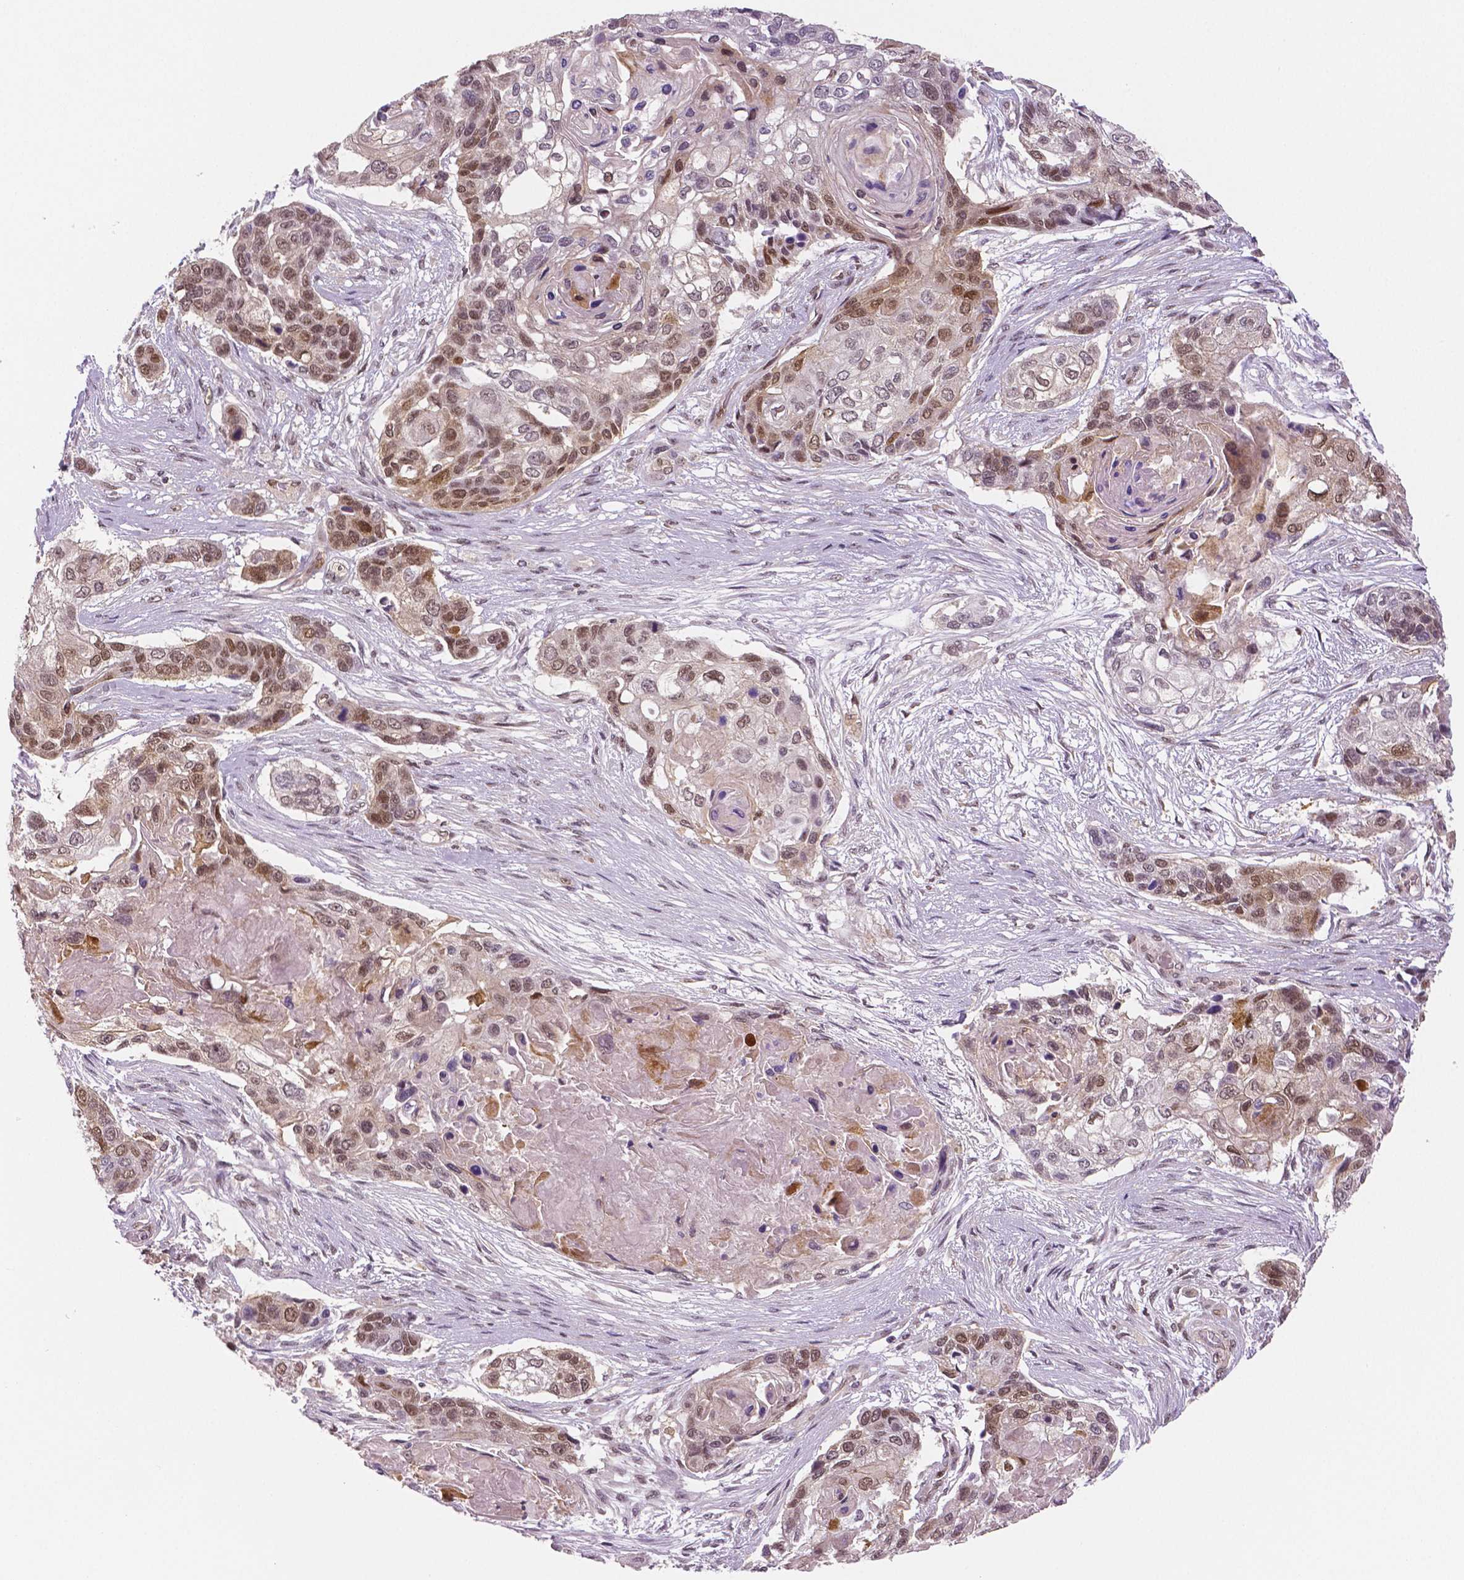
{"staining": {"intensity": "moderate", "quantity": ">75%", "location": "cytoplasmic/membranous,nuclear"}, "tissue": "lung cancer", "cell_type": "Tumor cells", "image_type": "cancer", "snomed": [{"axis": "morphology", "description": "Squamous cell carcinoma, NOS"}, {"axis": "topography", "description": "Lung"}], "caption": "Immunohistochemical staining of lung squamous cell carcinoma exhibits medium levels of moderate cytoplasmic/membranous and nuclear positivity in approximately >75% of tumor cells.", "gene": "STAT3", "patient": {"sex": "male", "age": 69}}